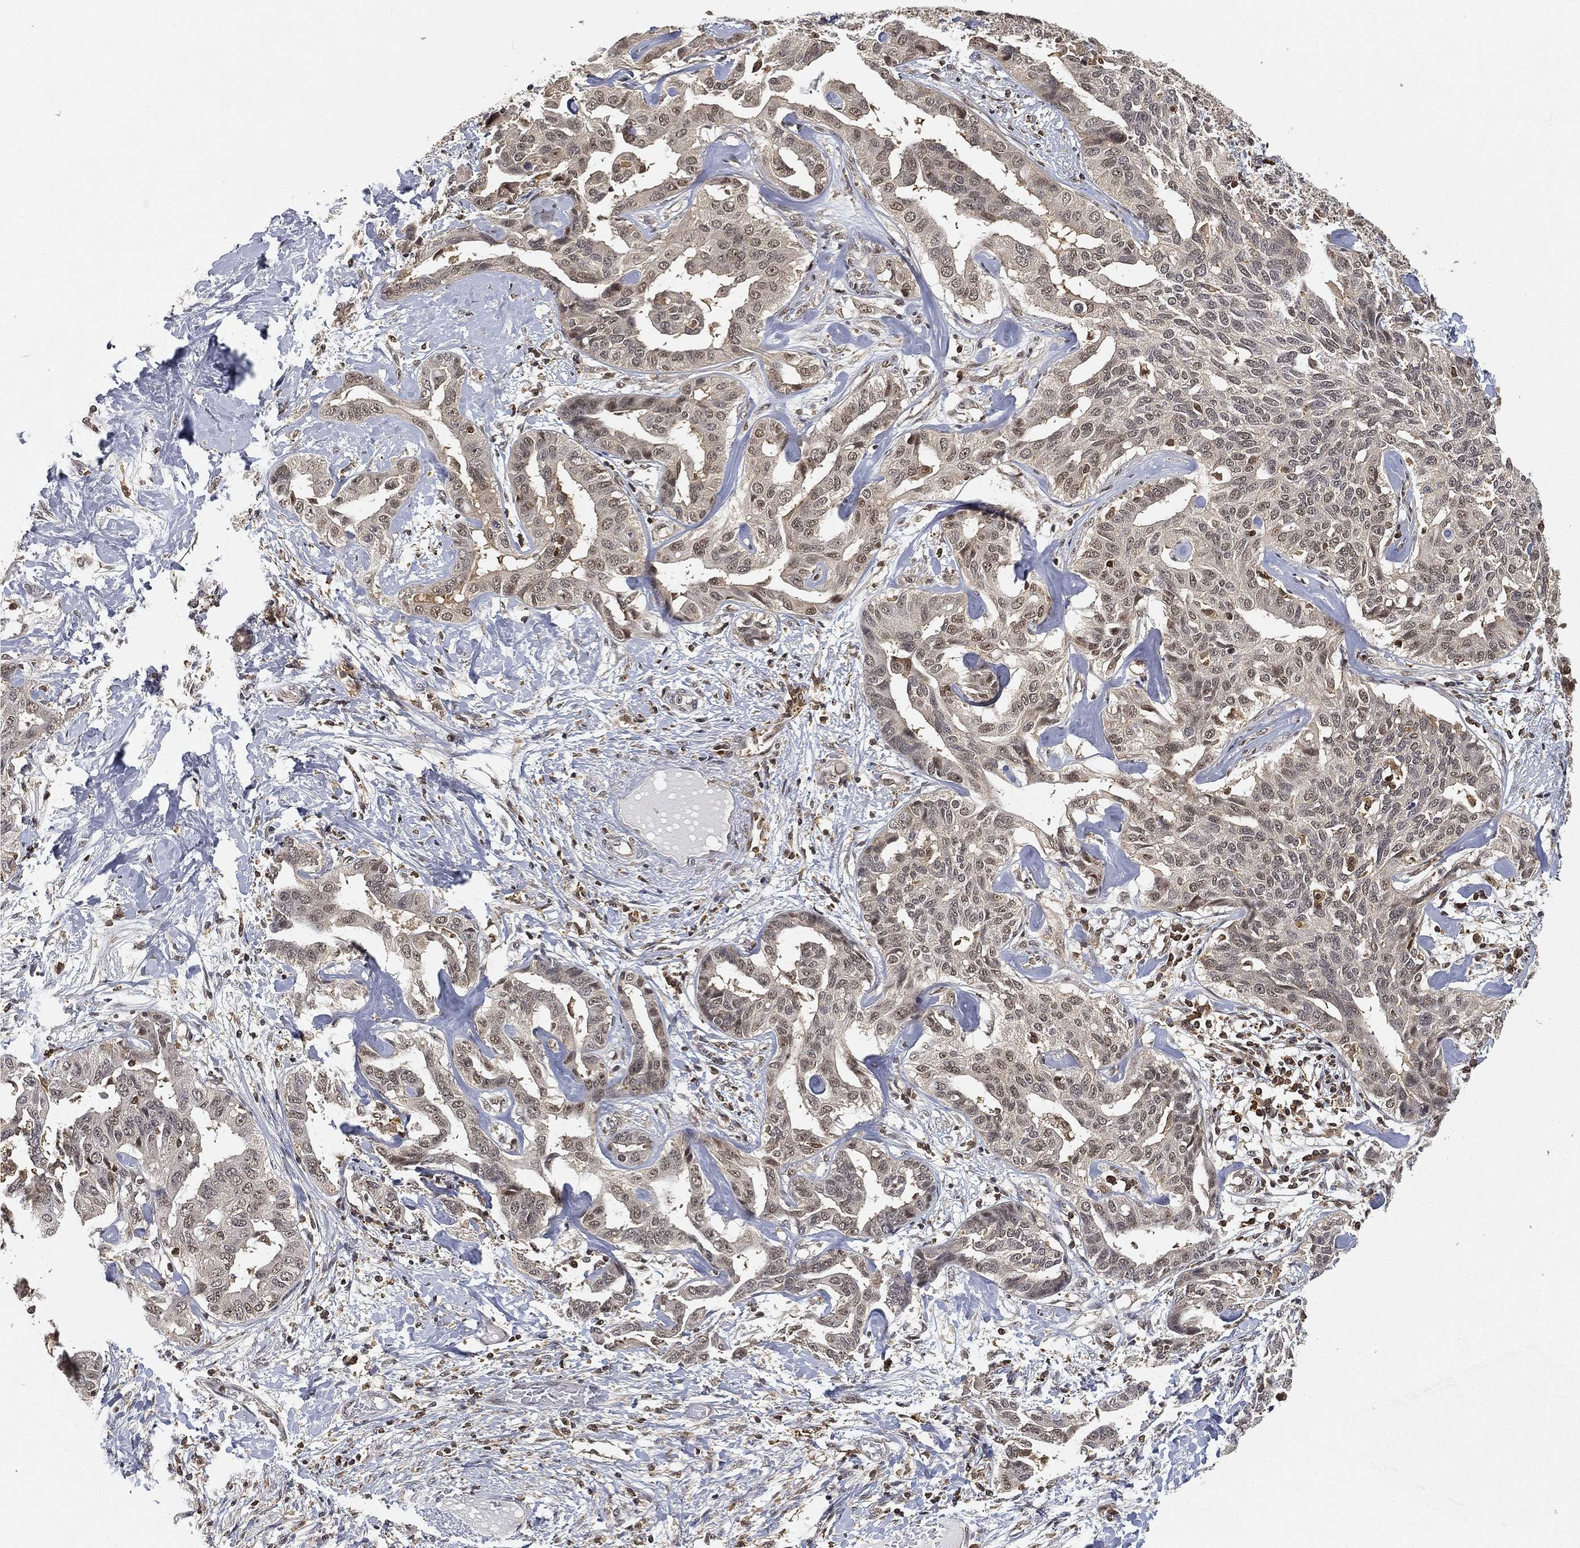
{"staining": {"intensity": "negative", "quantity": "none", "location": "none"}, "tissue": "liver cancer", "cell_type": "Tumor cells", "image_type": "cancer", "snomed": [{"axis": "morphology", "description": "Cholangiocarcinoma"}, {"axis": "topography", "description": "Liver"}], "caption": "An image of liver cholangiocarcinoma stained for a protein shows no brown staining in tumor cells. (Brightfield microscopy of DAB IHC at high magnification).", "gene": "WDR26", "patient": {"sex": "male", "age": 59}}